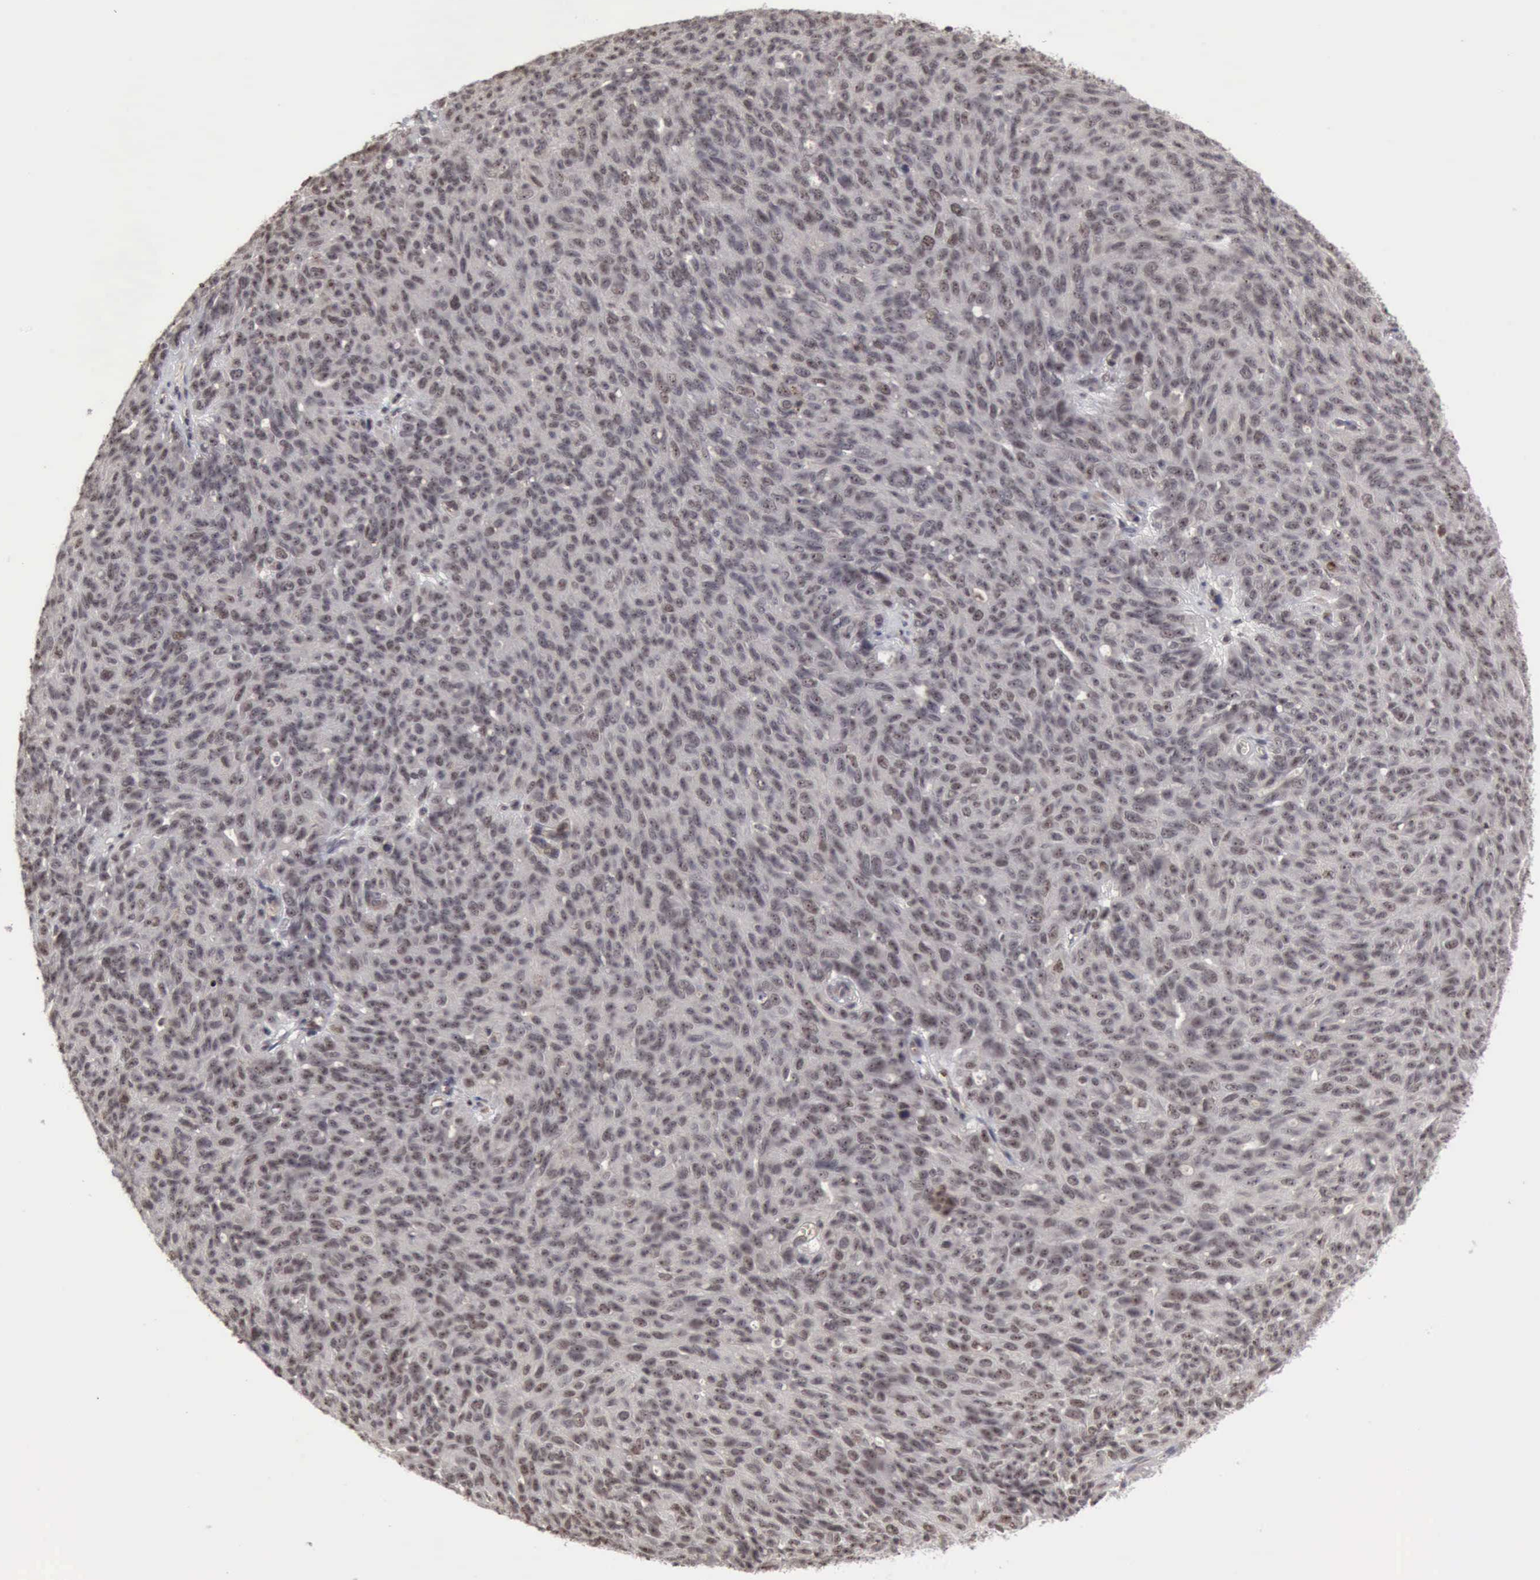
{"staining": {"intensity": "weak", "quantity": "<25%", "location": "nuclear"}, "tissue": "ovarian cancer", "cell_type": "Tumor cells", "image_type": "cancer", "snomed": [{"axis": "morphology", "description": "Carcinoma, endometroid"}, {"axis": "topography", "description": "Ovary"}], "caption": "Immunohistochemical staining of human endometroid carcinoma (ovarian) demonstrates no significant staining in tumor cells.", "gene": "CDKN2A", "patient": {"sex": "female", "age": 60}}